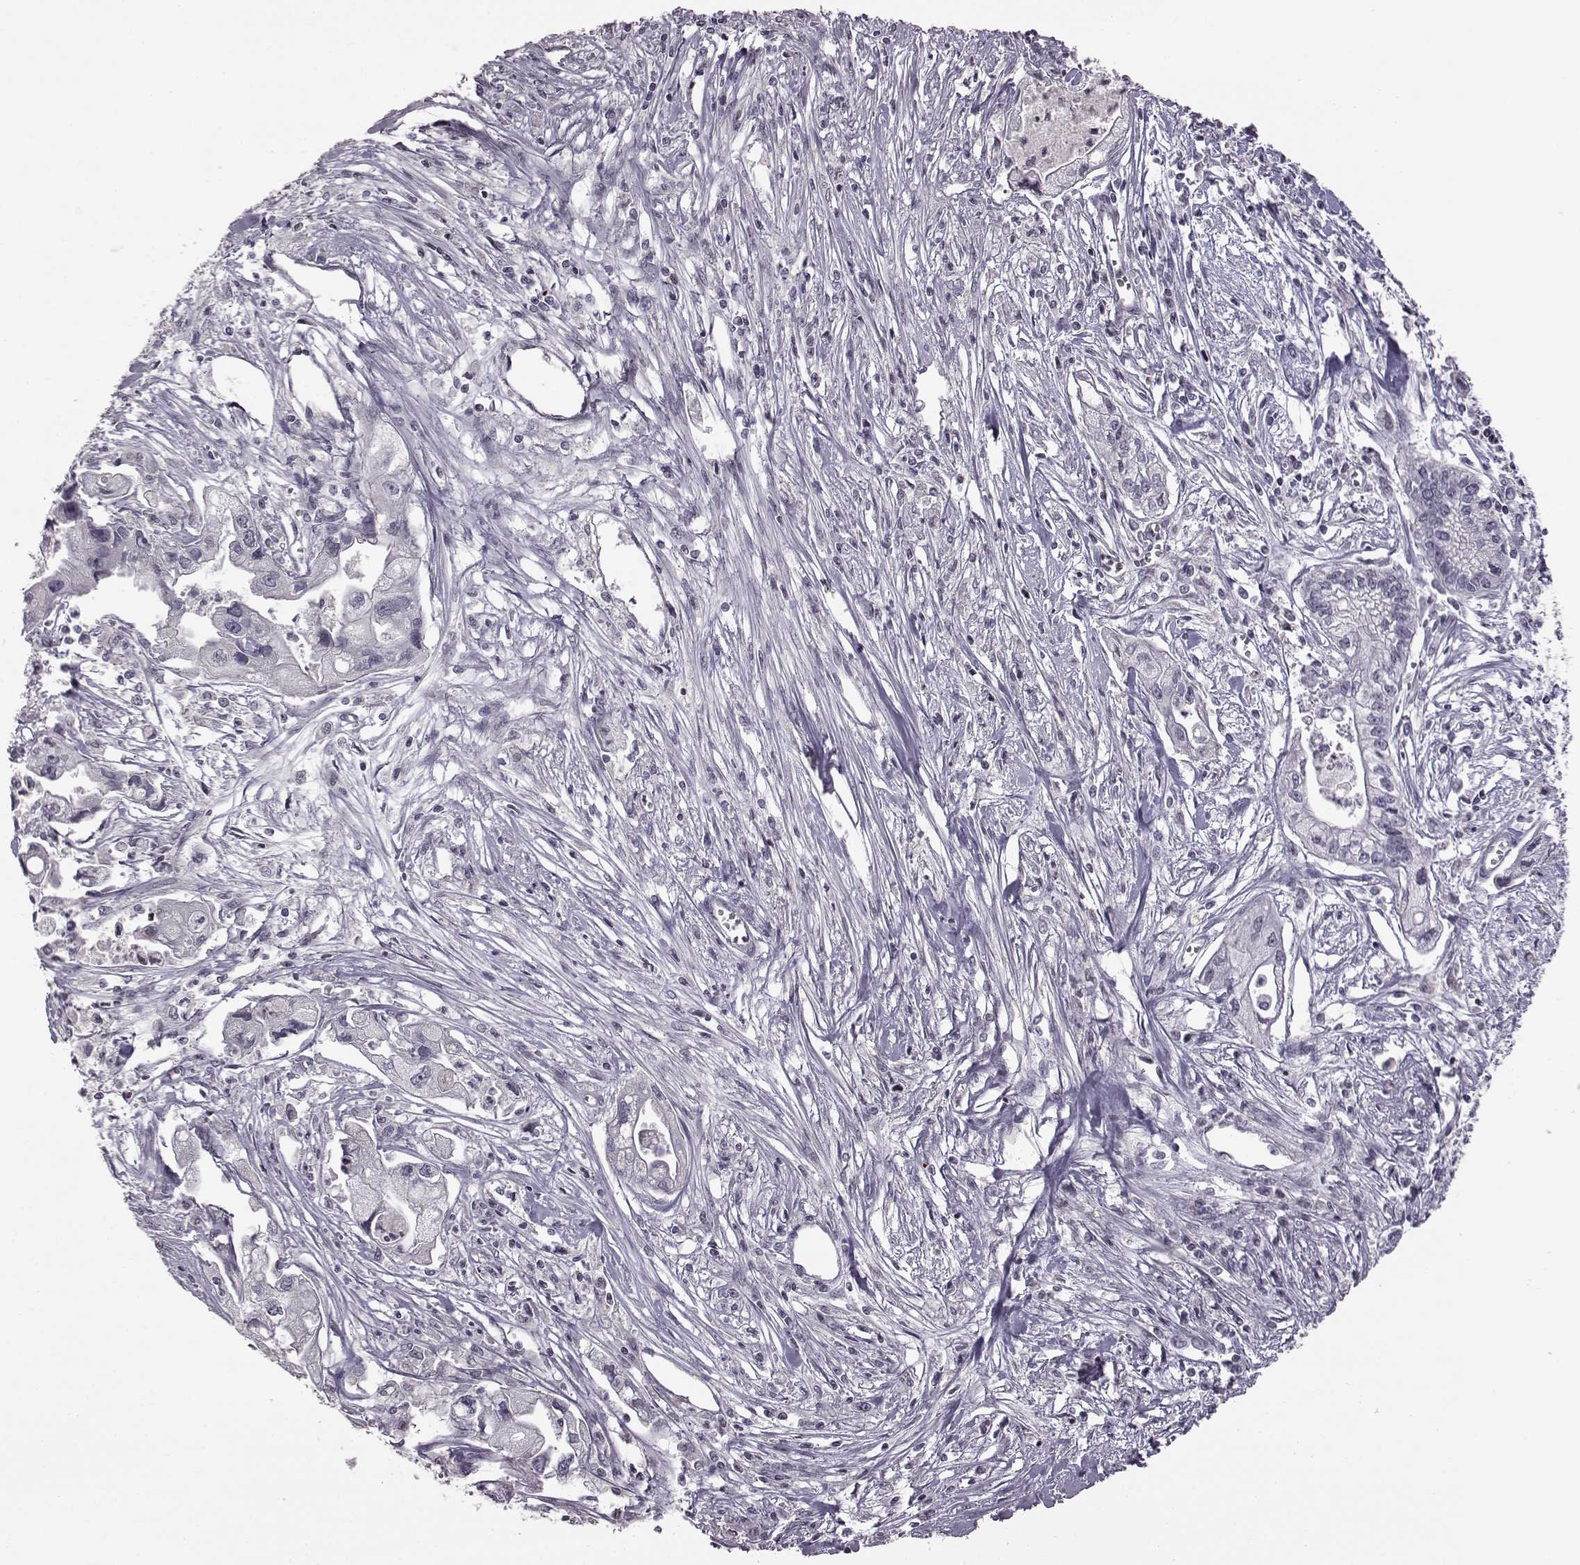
{"staining": {"intensity": "negative", "quantity": "none", "location": "none"}, "tissue": "pancreatic cancer", "cell_type": "Tumor cells", "image_type": "cancer", "snomed": [{"axis": "morphology", "description": "Adenocarcinoma, NOS"}, {"axis": "topography", "description": "Pancreas"}], "caption": "High magnification brightfield microscopy of adenocarcinoma (pancreatic) stained with DAB (brown) and counterstained with hematoxylin (blue): tumor cells show no significant positivity.", "gene": "GAL", "patient": {"sex": "male", "age": 70}}